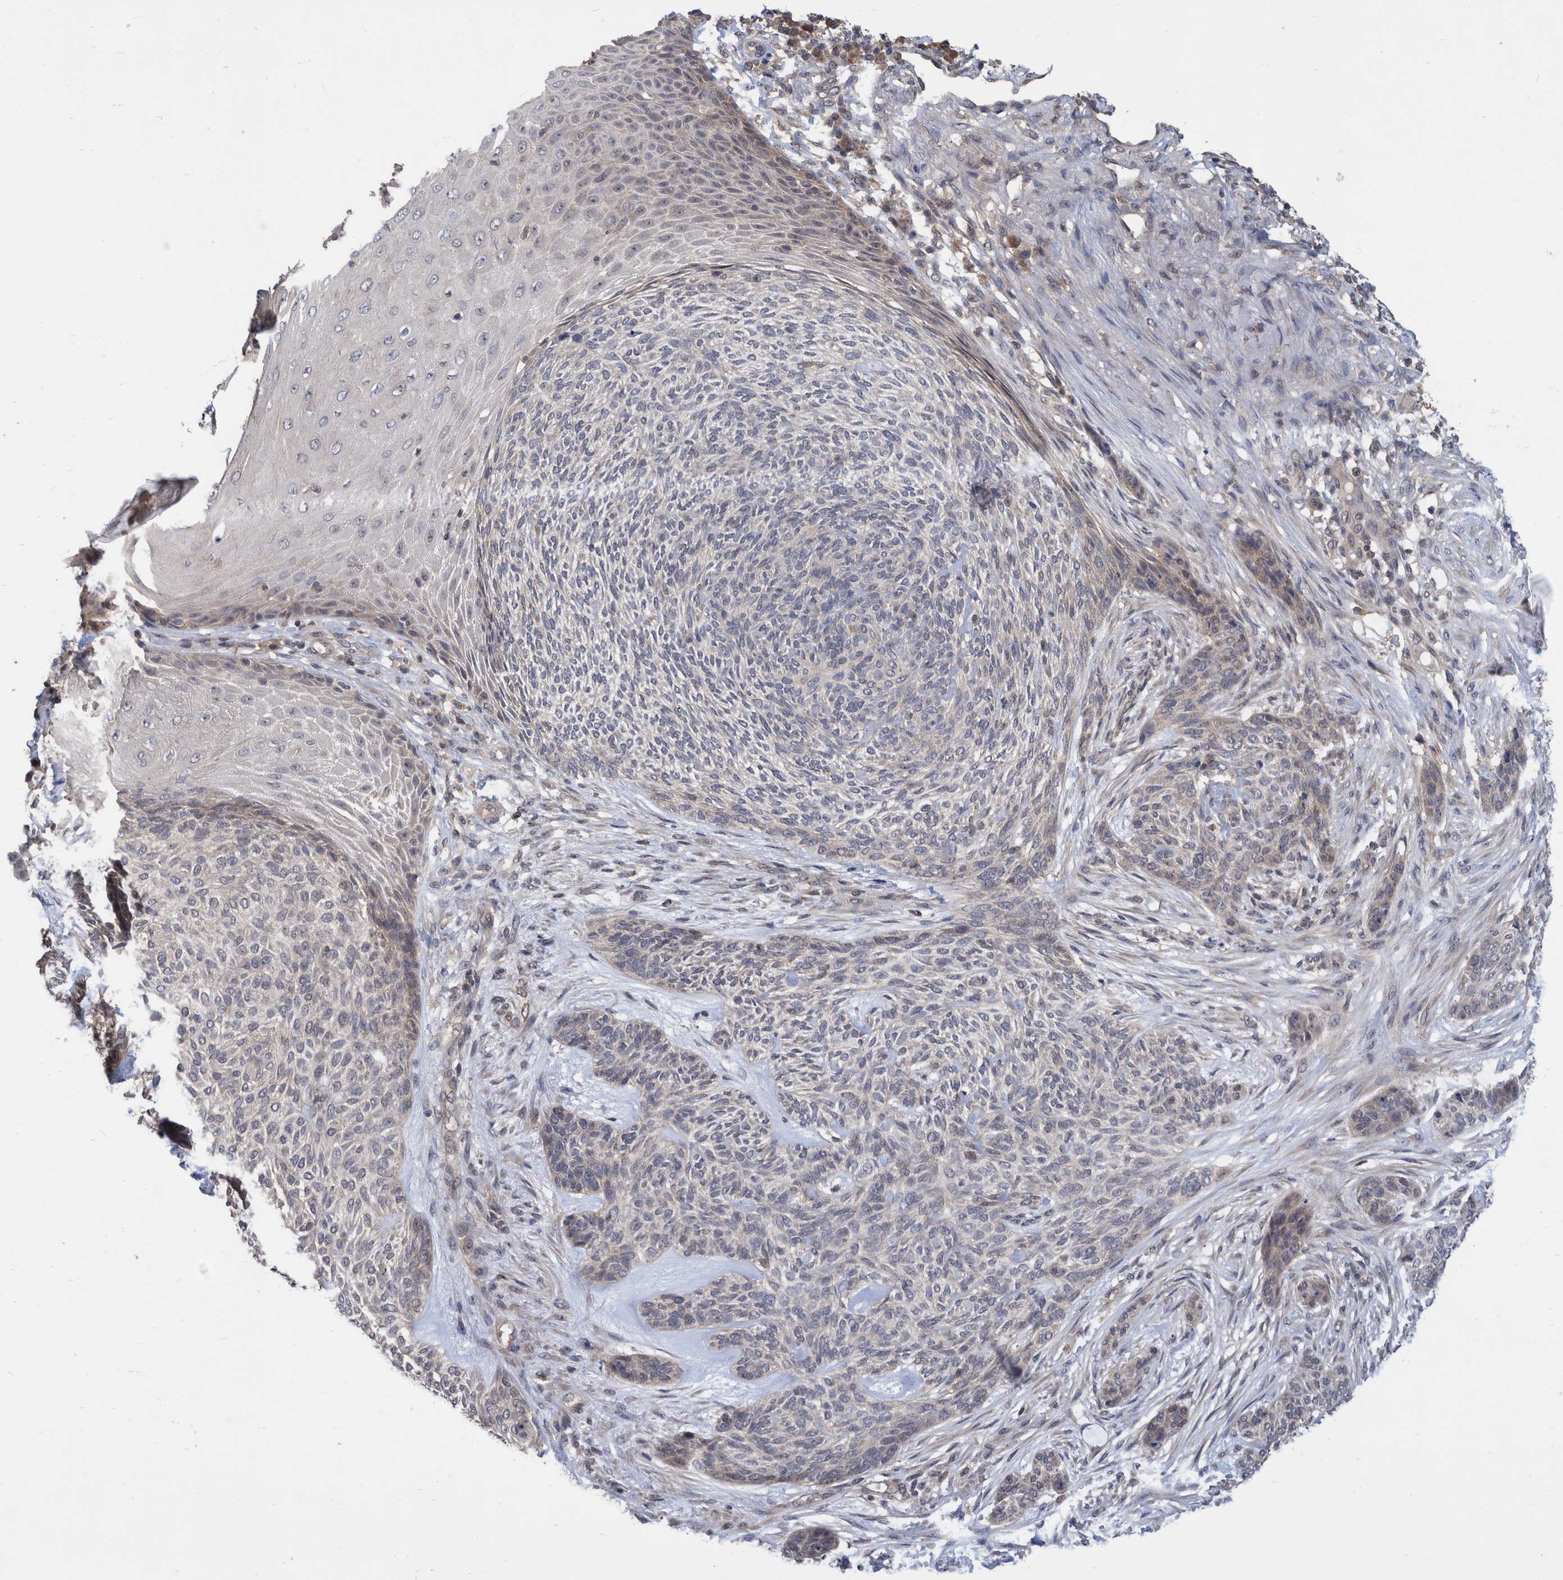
{"staining": {"intensity": "negative", "quantity": "none", "location": "none"}, "tissue": "skin cancer", "cell_type": "Tumor cells", "image_type": "cancer", "snomed": [{"axis": "morphology", "description": "Basal cell carcinoma"}, {"axis": "topography", "description": "Skin"}], "caption": "Tumor cells show no significant protein expression in skin cancer (basal cell carcinoma).", "gene": "PLPBP", "patient": {"sex": "male", "age": 55}}